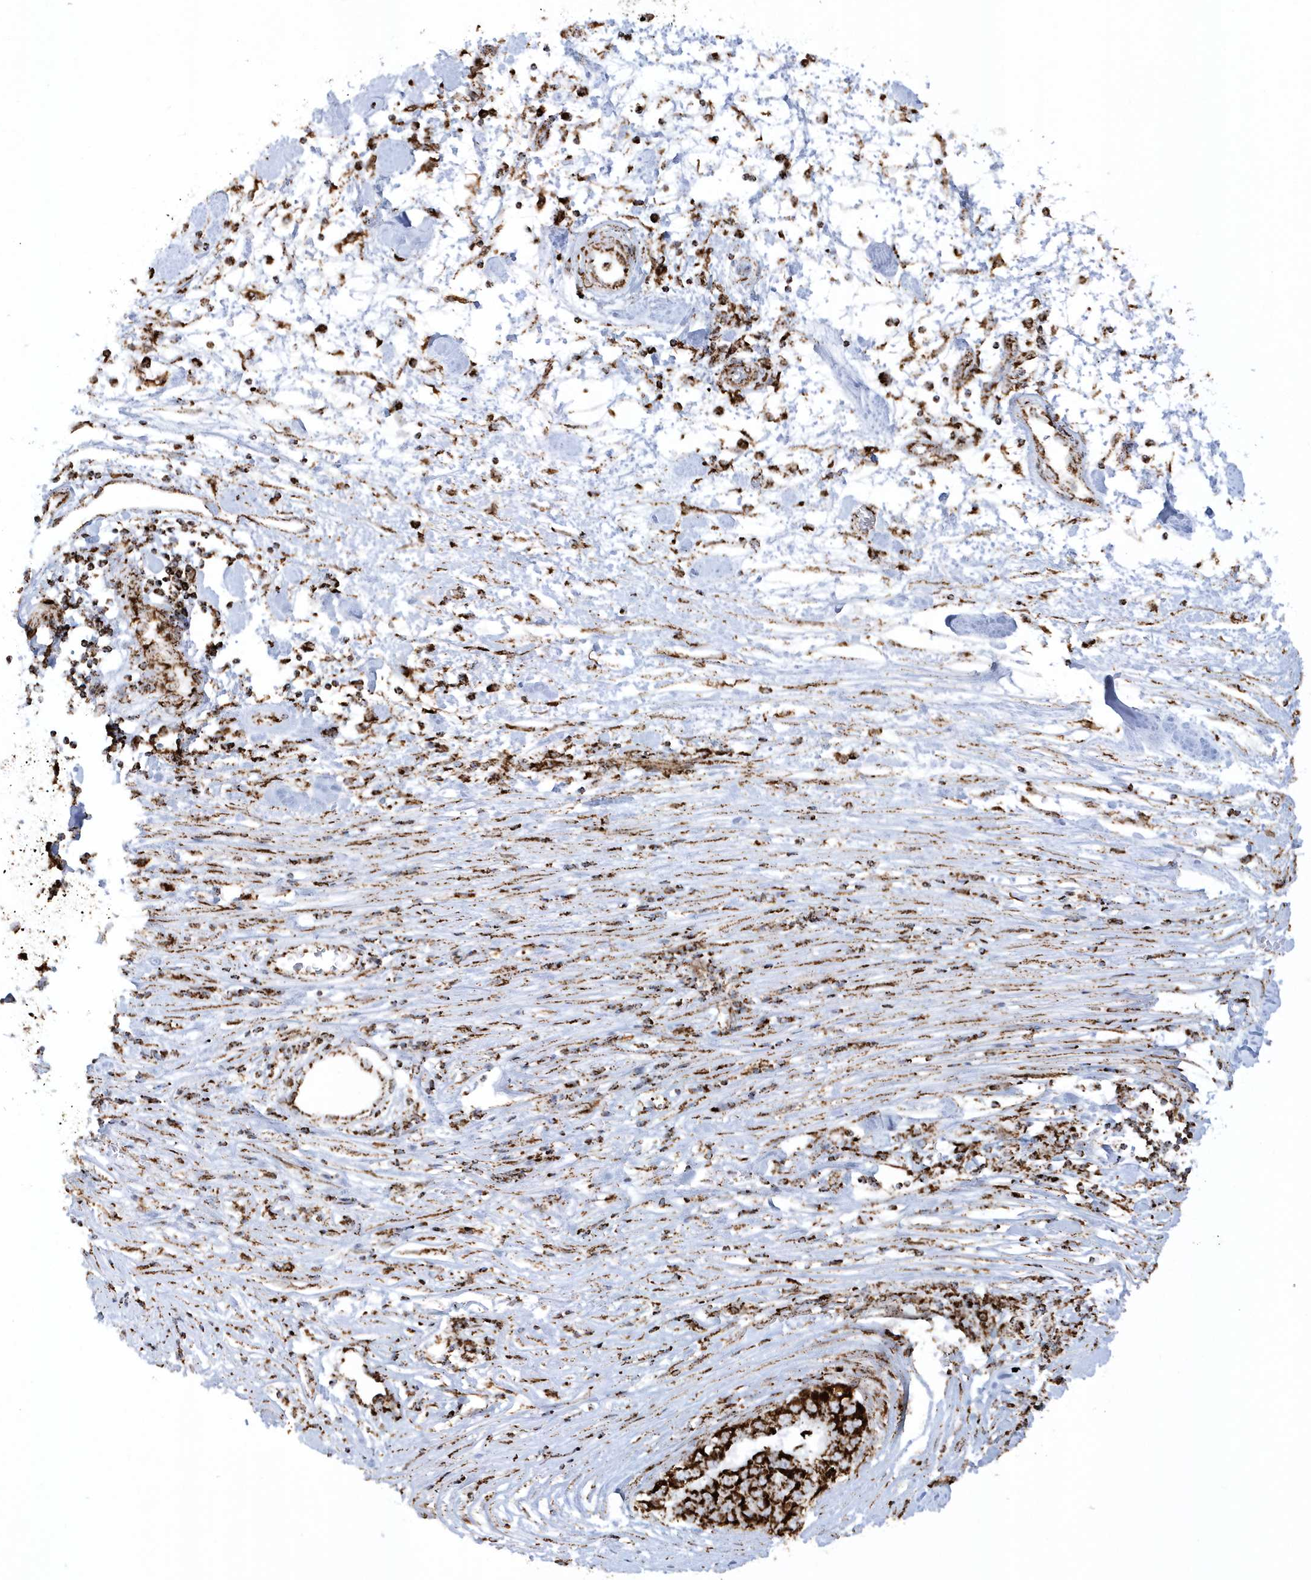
{"staining": {"intensity": "strong", "quantity": ">75%", "location": "cytoplasmic/membranous"}, "tissue": "pancreatic cancer", "cell_type": "Tumor cells", "image_type": "cancer", "snomed": [{"axis": "morphology", "description": "Adenocarcinoma, NOS"}, {"axis": "topography", "description": "Pancreas"}], "caption": "Immunohistochemistry (DAB (3,3'-diaminobenzidine)) staining of human pancreatic cancer (adenocarcinoma) exhibits strong cytoplasmic/membranous protein positivity in about >75% of tumor cells.", "gene": "CRY2", "patient": {"sex": "female", "age": 61}}